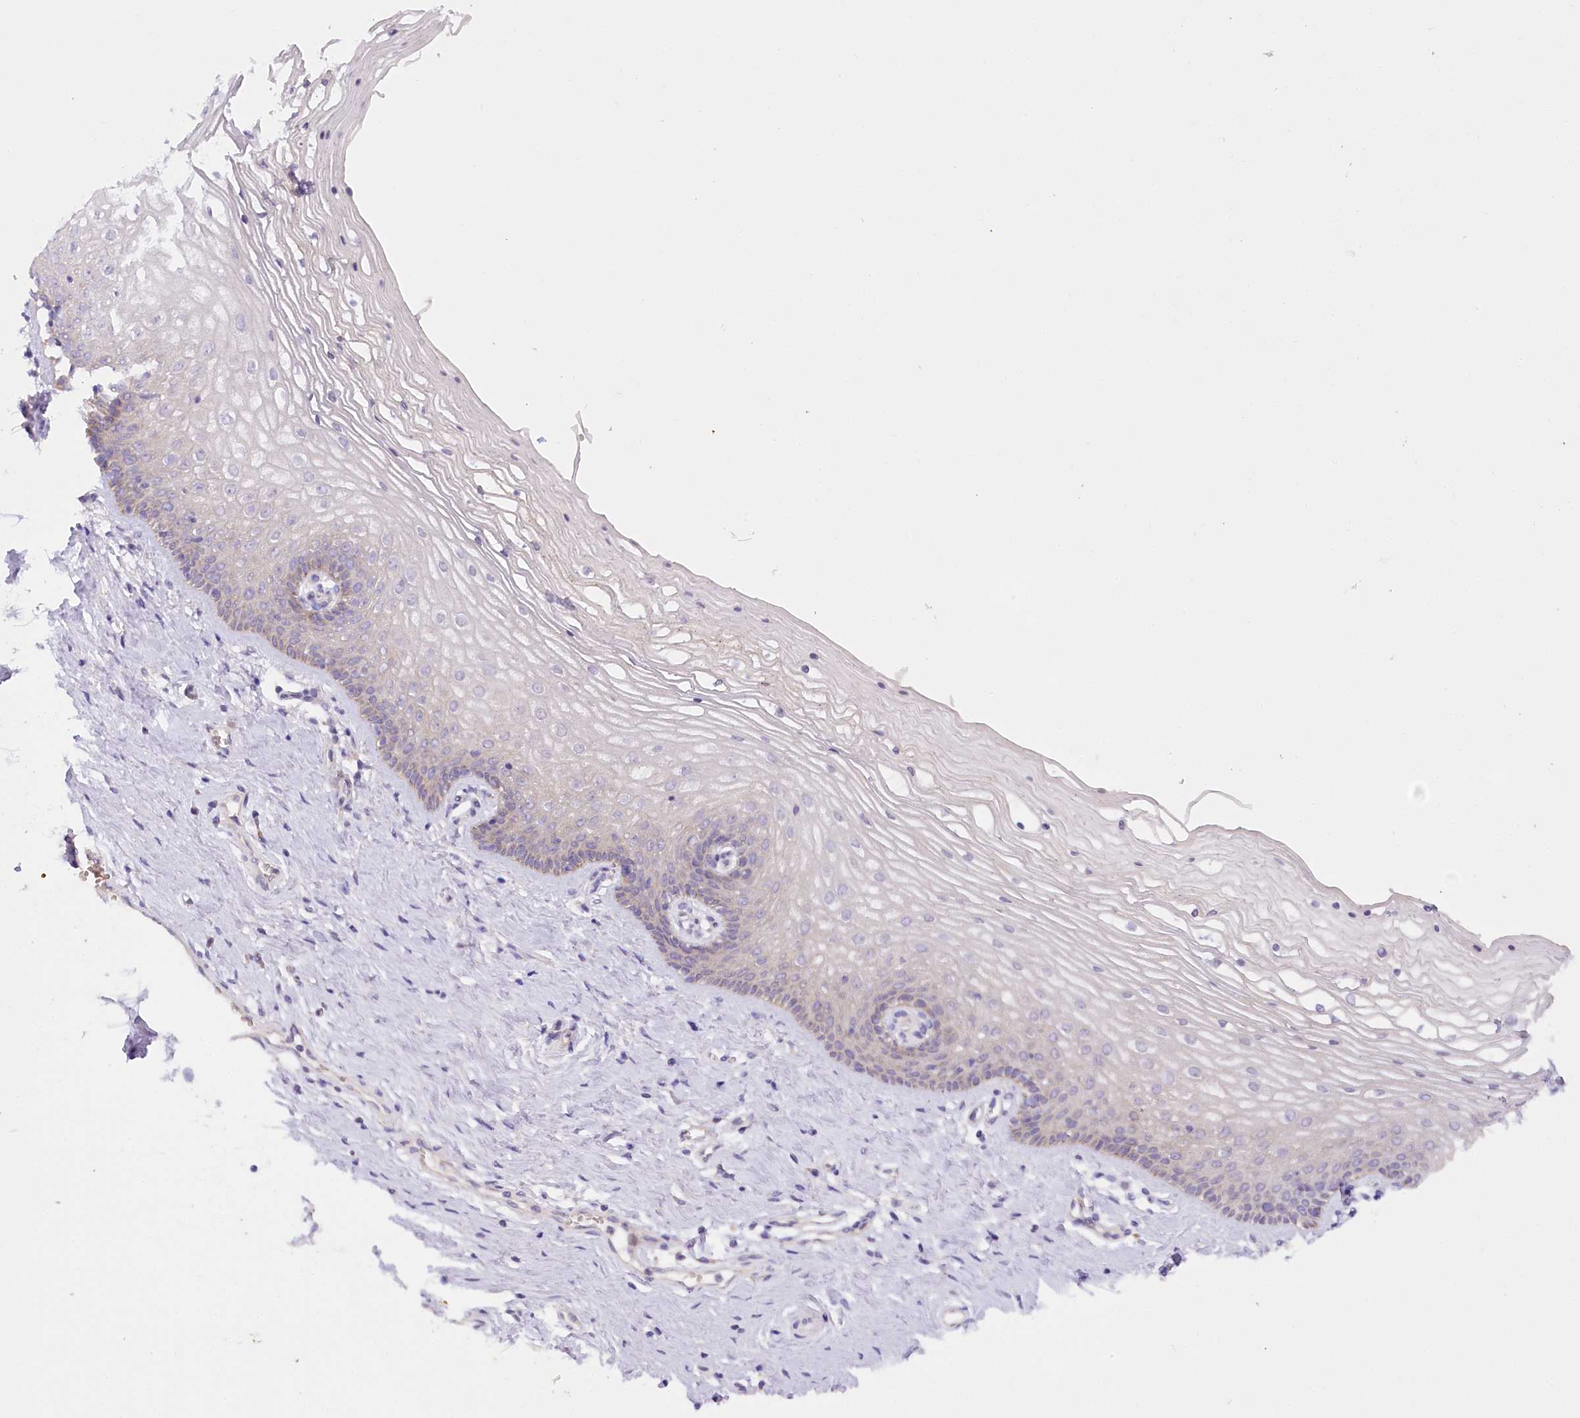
{"staining": {"intensity": "weak", "quantity": "<25%", "location": "cytoplasmic/membranous"}, "tissue": "vagina", "cell_type": "Squamous epithelial cells", "image_type": "normal", "snomed": [{"axis": "morphology", "description": "Normal tissue, NOS"}, {"axis": "topography", "description": "Vagina"}], "caption": "IHC micrograph of benign vagina: vagina stained with DAB demonstrates no significant protein positivity in squamous epithelial cells.", "gene": "DCUN1D1", "patient": {"sex": "female", "age": 46}}